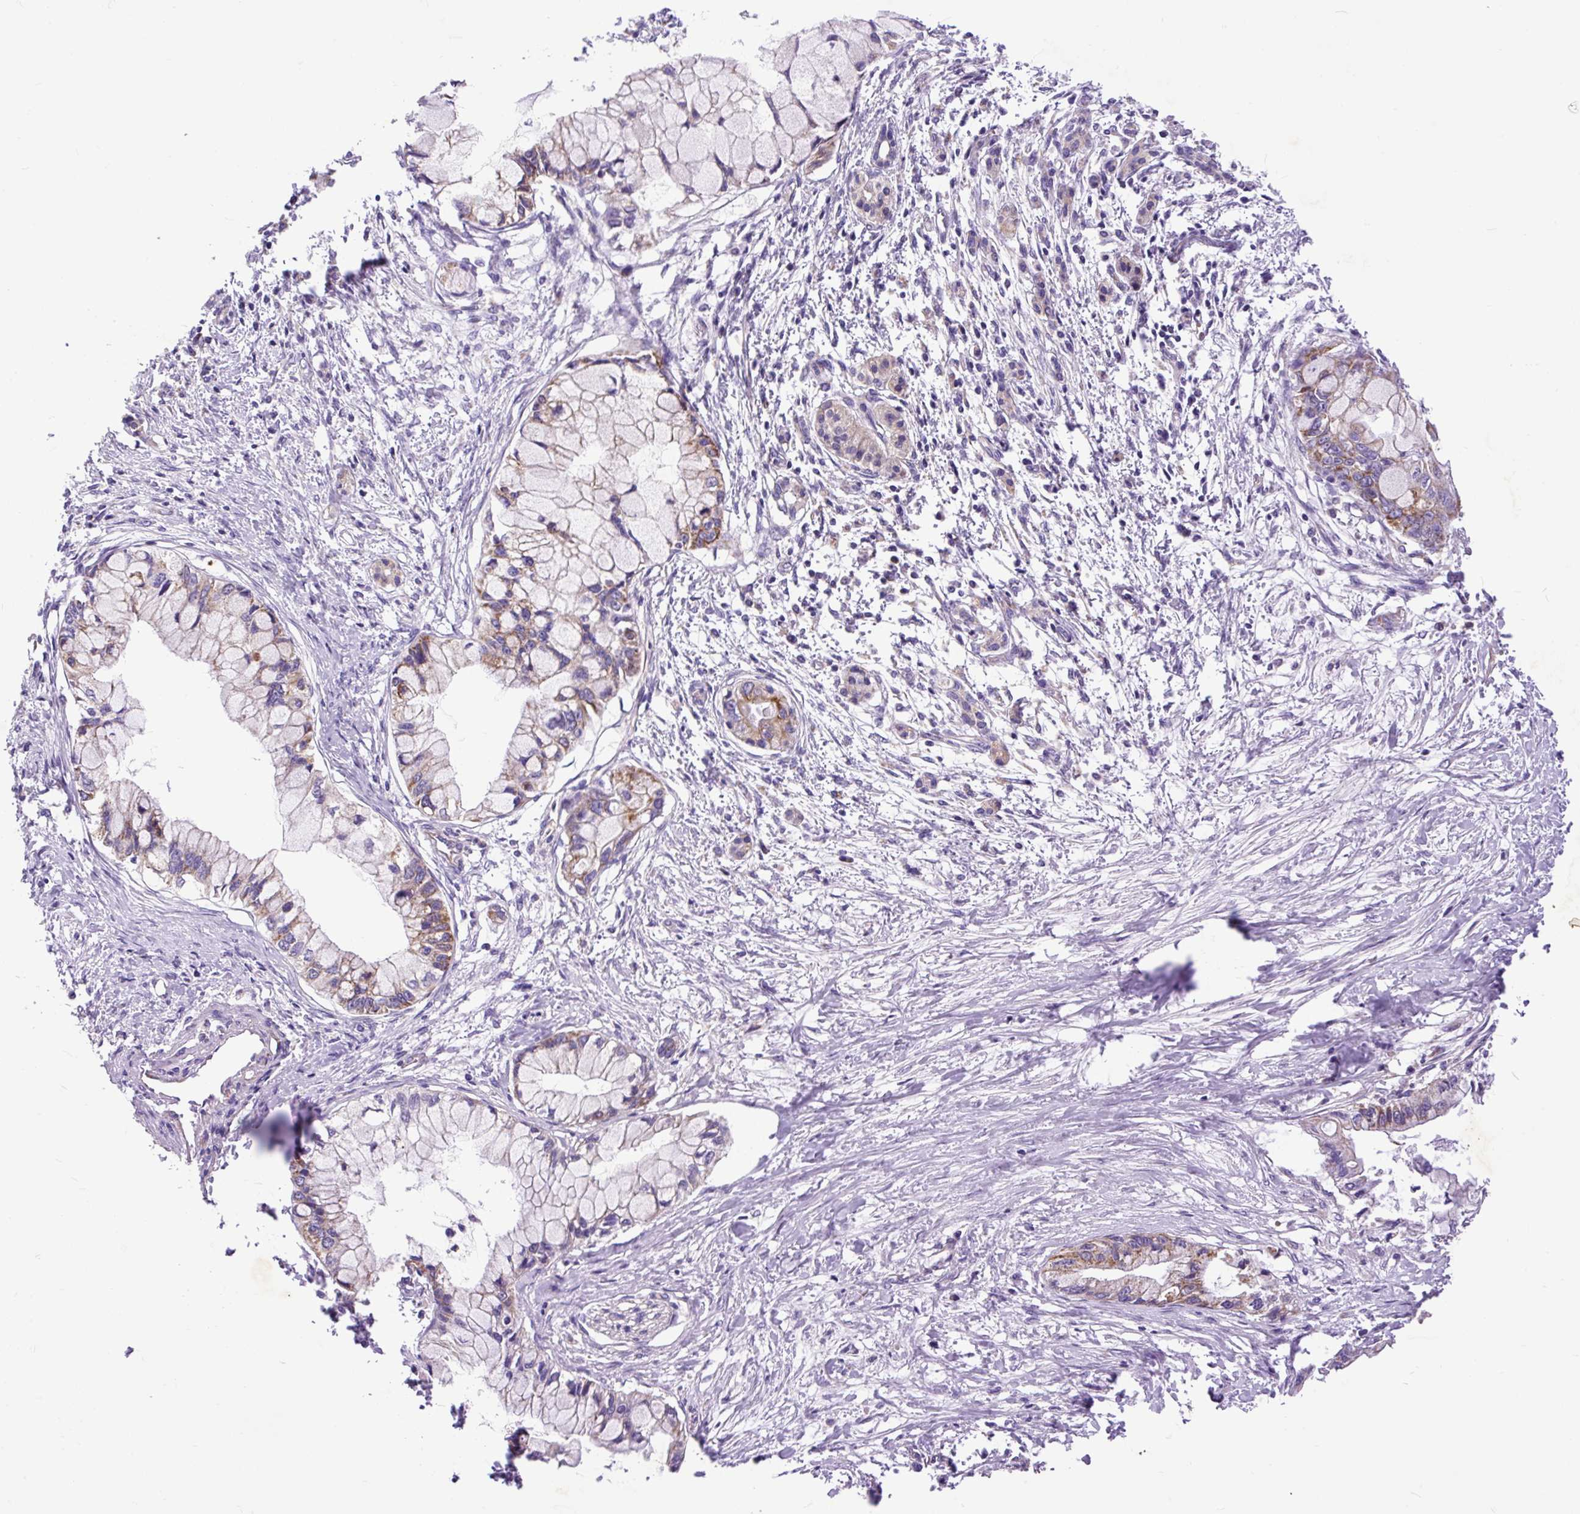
{"staining": {"intensity": "moderate", "quantity": "<25%", "location": "cytoplasmic/membranous"}, "tissue": "pancreatic cancer", "cell_type": "Tumor cells", "image_type": "cancer", "snomed": [{"axis": "morphology", "description": "Adenocarcinoma, NOS"}, {"axis": "topography", "description": "Pancreas"}], "caption": "Moderate cytoplasmic/membranous protein expression is seen in approximately <25% of tumor cells in adenocarcinoma (pancreatic).", "gene": "TOMM40", "patient": {"sex": "male", "age": 48}}